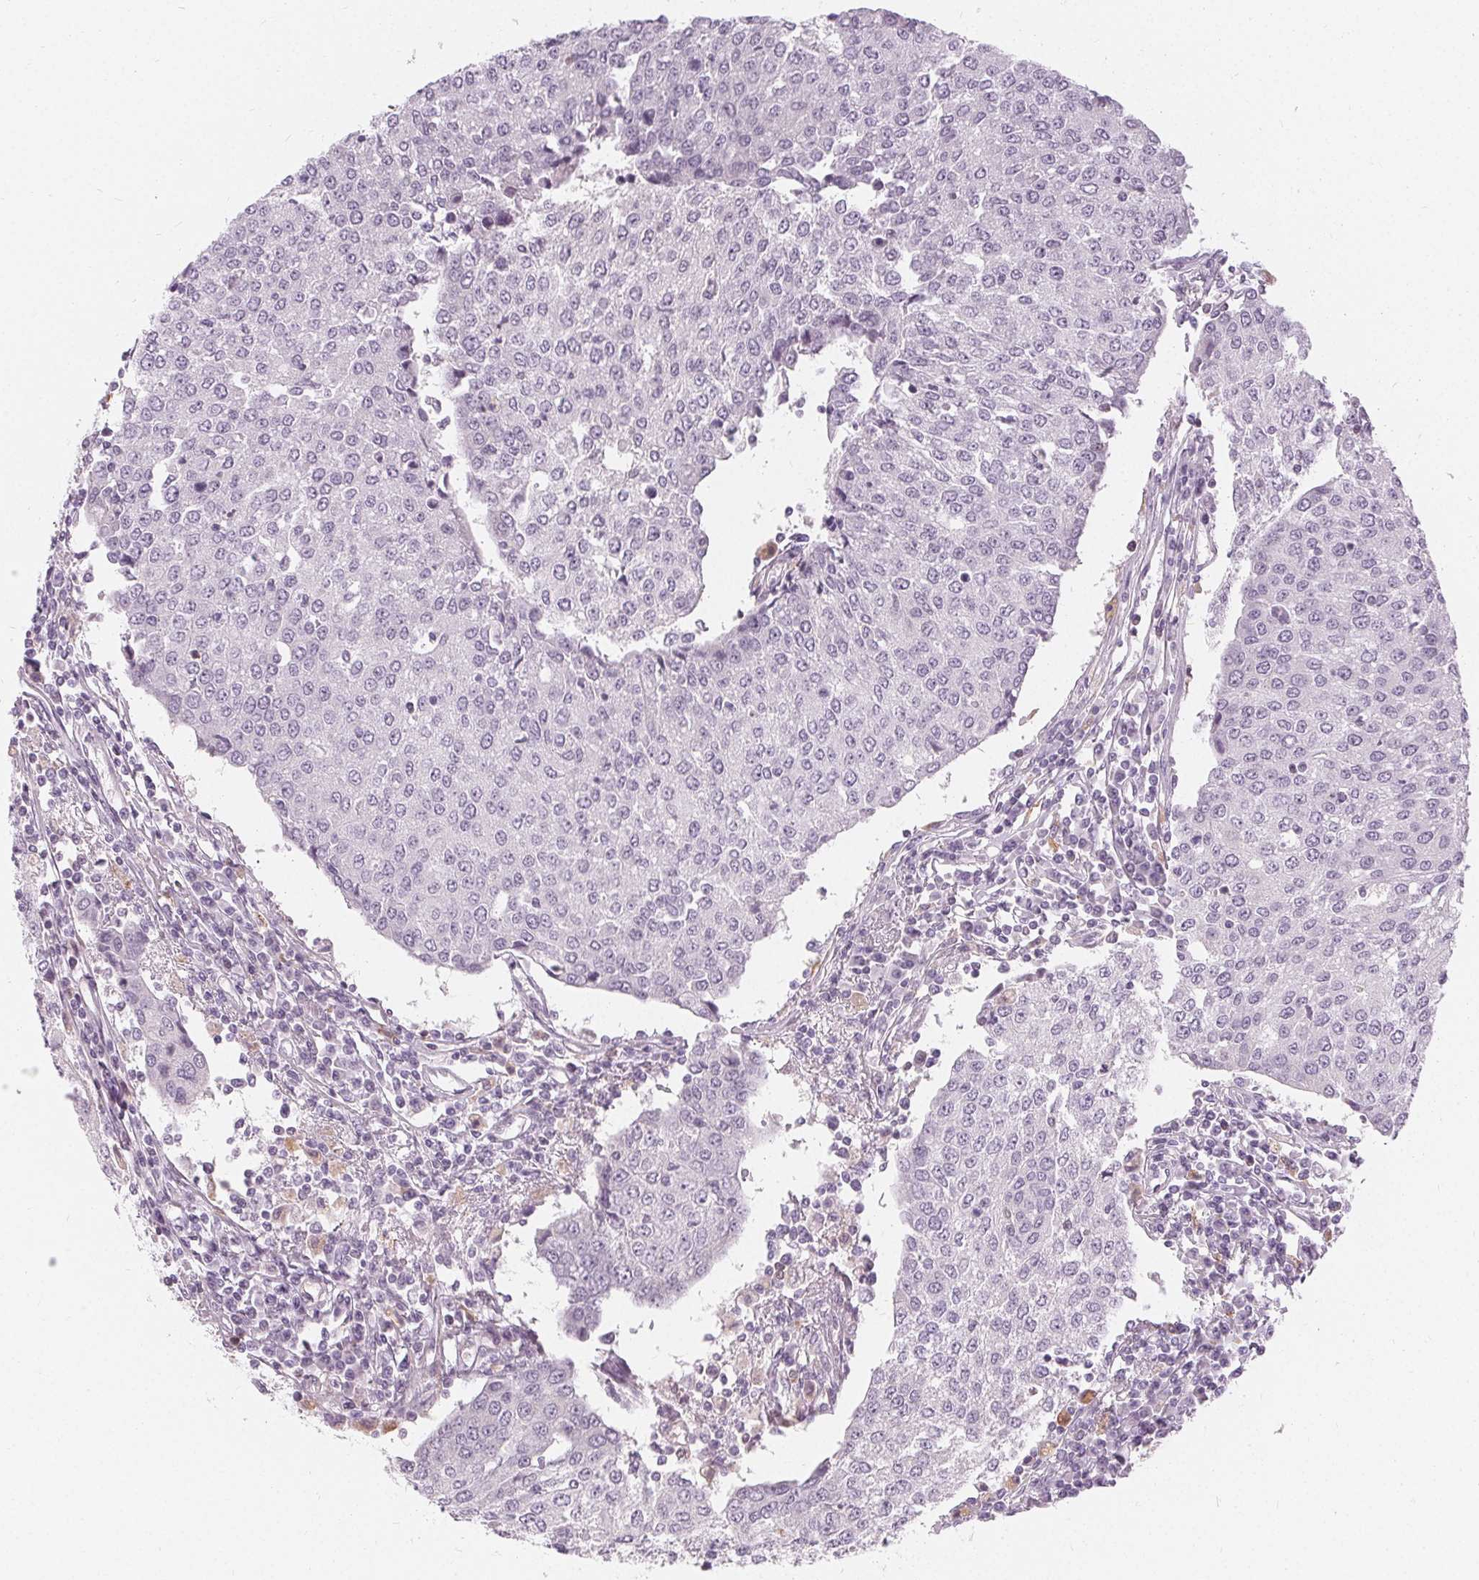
{"staining": {"intensity": "negative", "quantity": "none", "location": "none"}, "tissue": "urothelial cancer", "cell_type": "Tumor cells", "image_type": "cancer", "snomed": [{"axis": "morphology", "description": "Urothelial carcinoma, High grade"}, {"axis": "topography", "description": "Urinary bladder"}], "caption": "This is a histopathology image of IHC staining of urothelial carcinoma (high-grade), which shows no positivity in tumor cells. (DAB immunohistochemistry visualized using brightfield microscopy, high magnification).", "gene": "HOPX", "patient": {"sex": "female", "age": 85}}